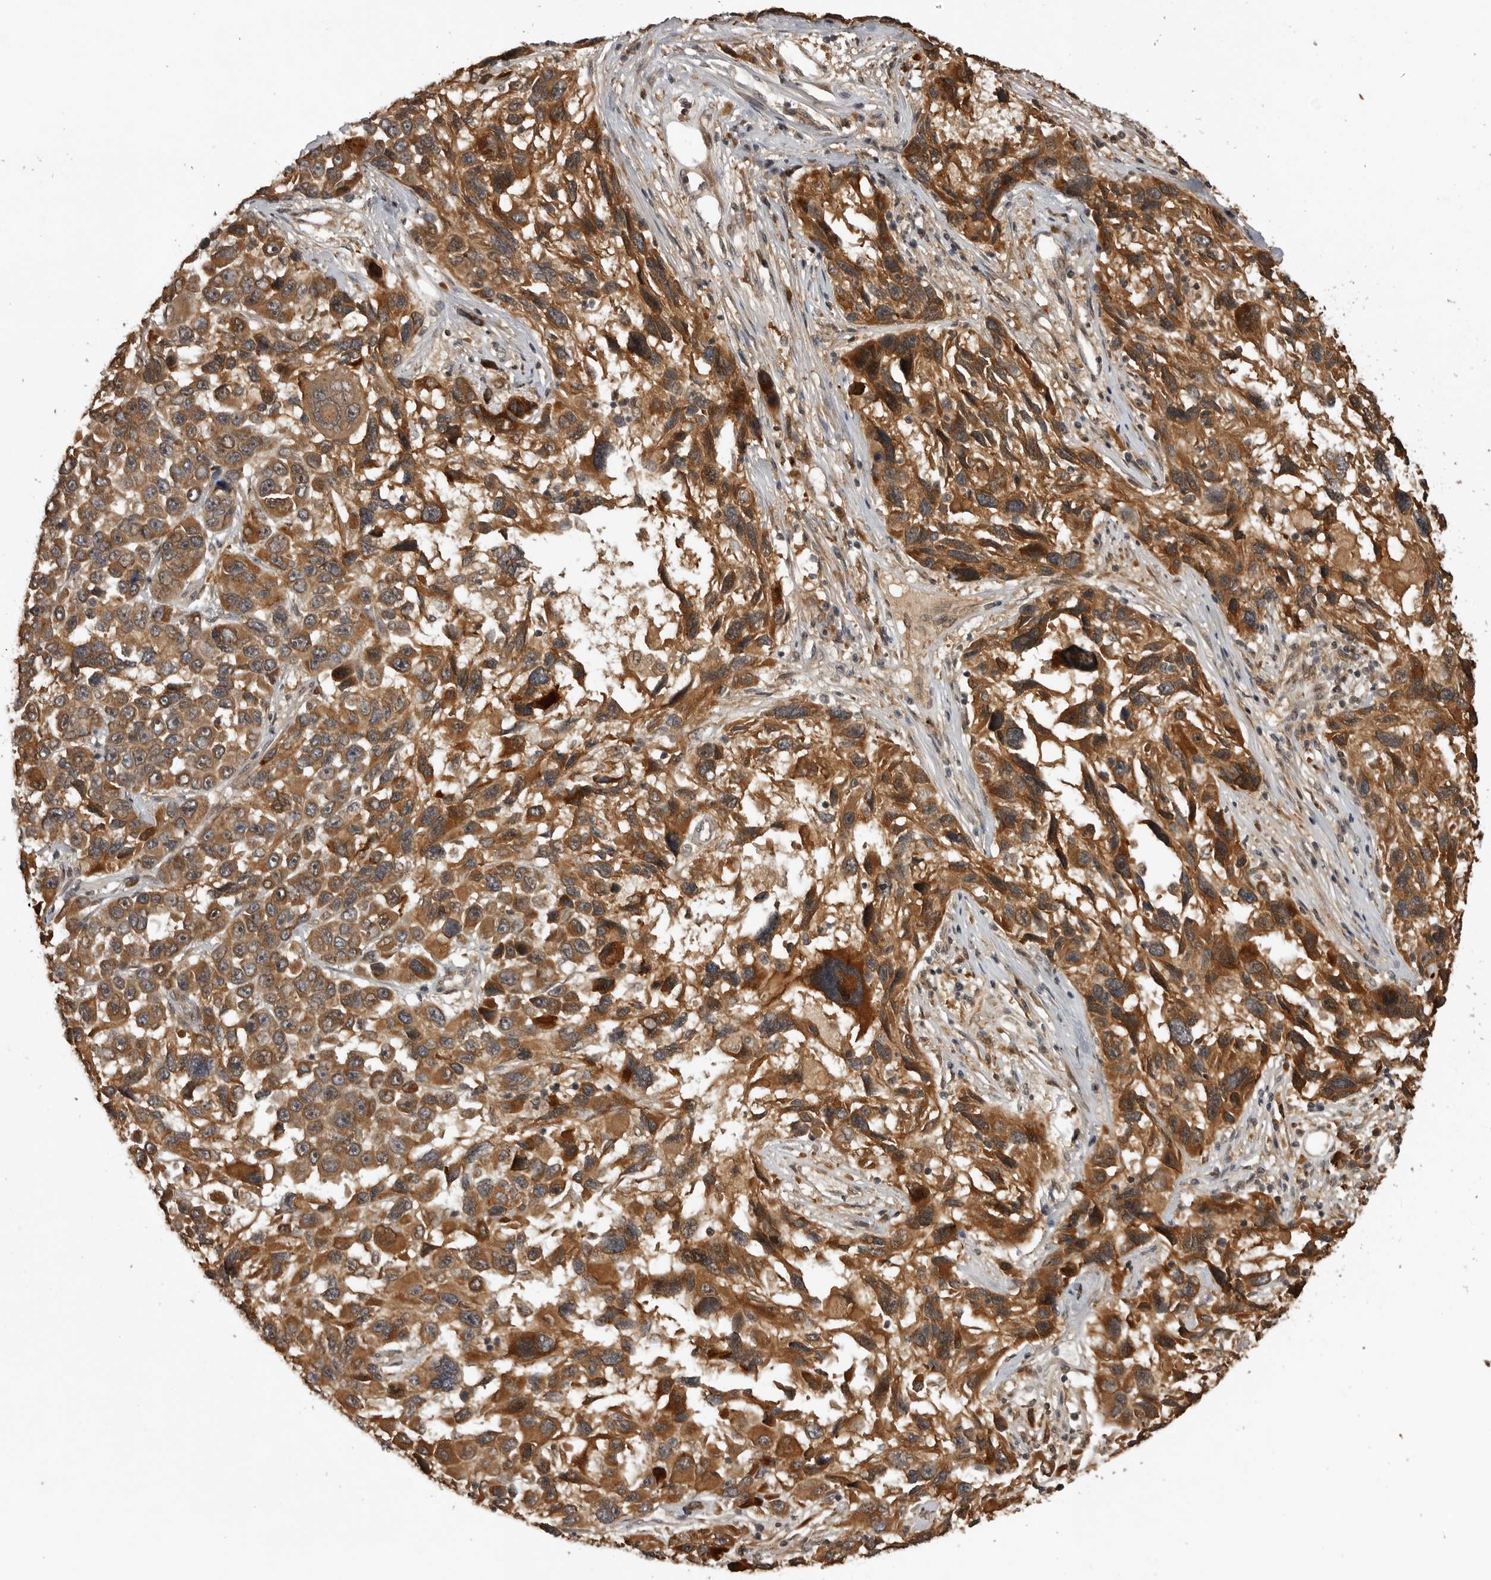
{"staining": {"intensity": "moderate", "quantity": ">75%", "location": "cytoplasmic/membranous"}, "tissue": "melanoma", "cell_type": "Tumor cells", "image_type": "cancer", "snomed": [{"axis": "morphology", "description": "Malignant melanoma, NOS"}, {"axis": "topography", "description": "Skin"}], "caption": "About >75% of tumor cells in human melanoma display moderate cytoplasmic/membranous protein expression as visualized by brown immunohistochemical staining.", "gene": "AKAP7", "patient": {"sex": "male", "age": 53}}